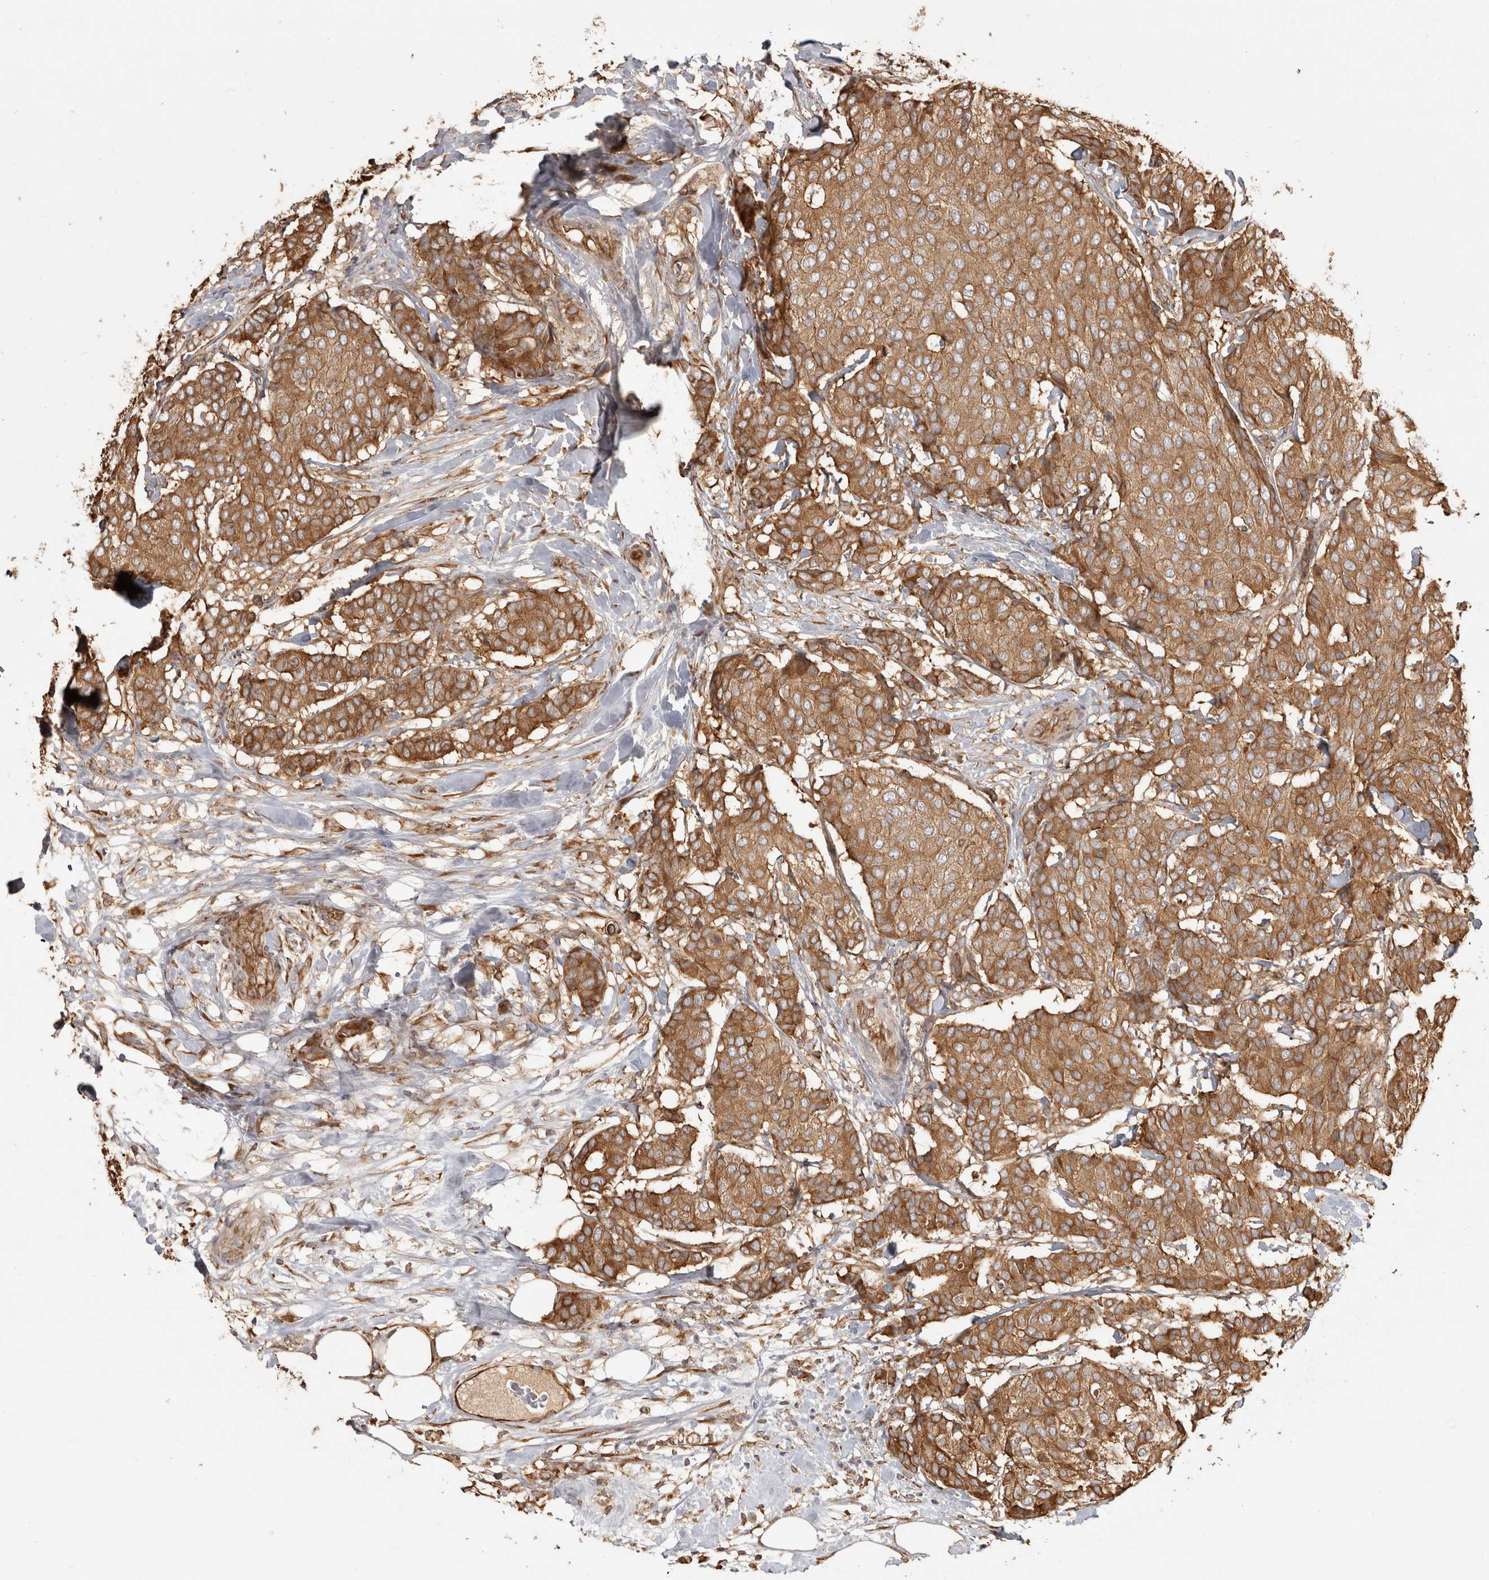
{"staining": {"intensity": "moderate", "quantity": ">75%", "location": "cytoplasmic/membranous"}, "tissue": "breast cancer", "cell_type": "Tumor cells", "image_type": "cancer", "snomed": [{"axis": "morphology", "description": "Duct carcinoma"}, {"axis": "topography", "description": "Breast"}], "caption": "Immunohistochemical staining of human intraductal carcinoma (breast) demonstrates medium levels of moderate cytoplasmic/membranous protein expression in about >75% of tumor cells.", "gene": "CAMSAP2", "patient": {"sex": "female", "age": 75}}